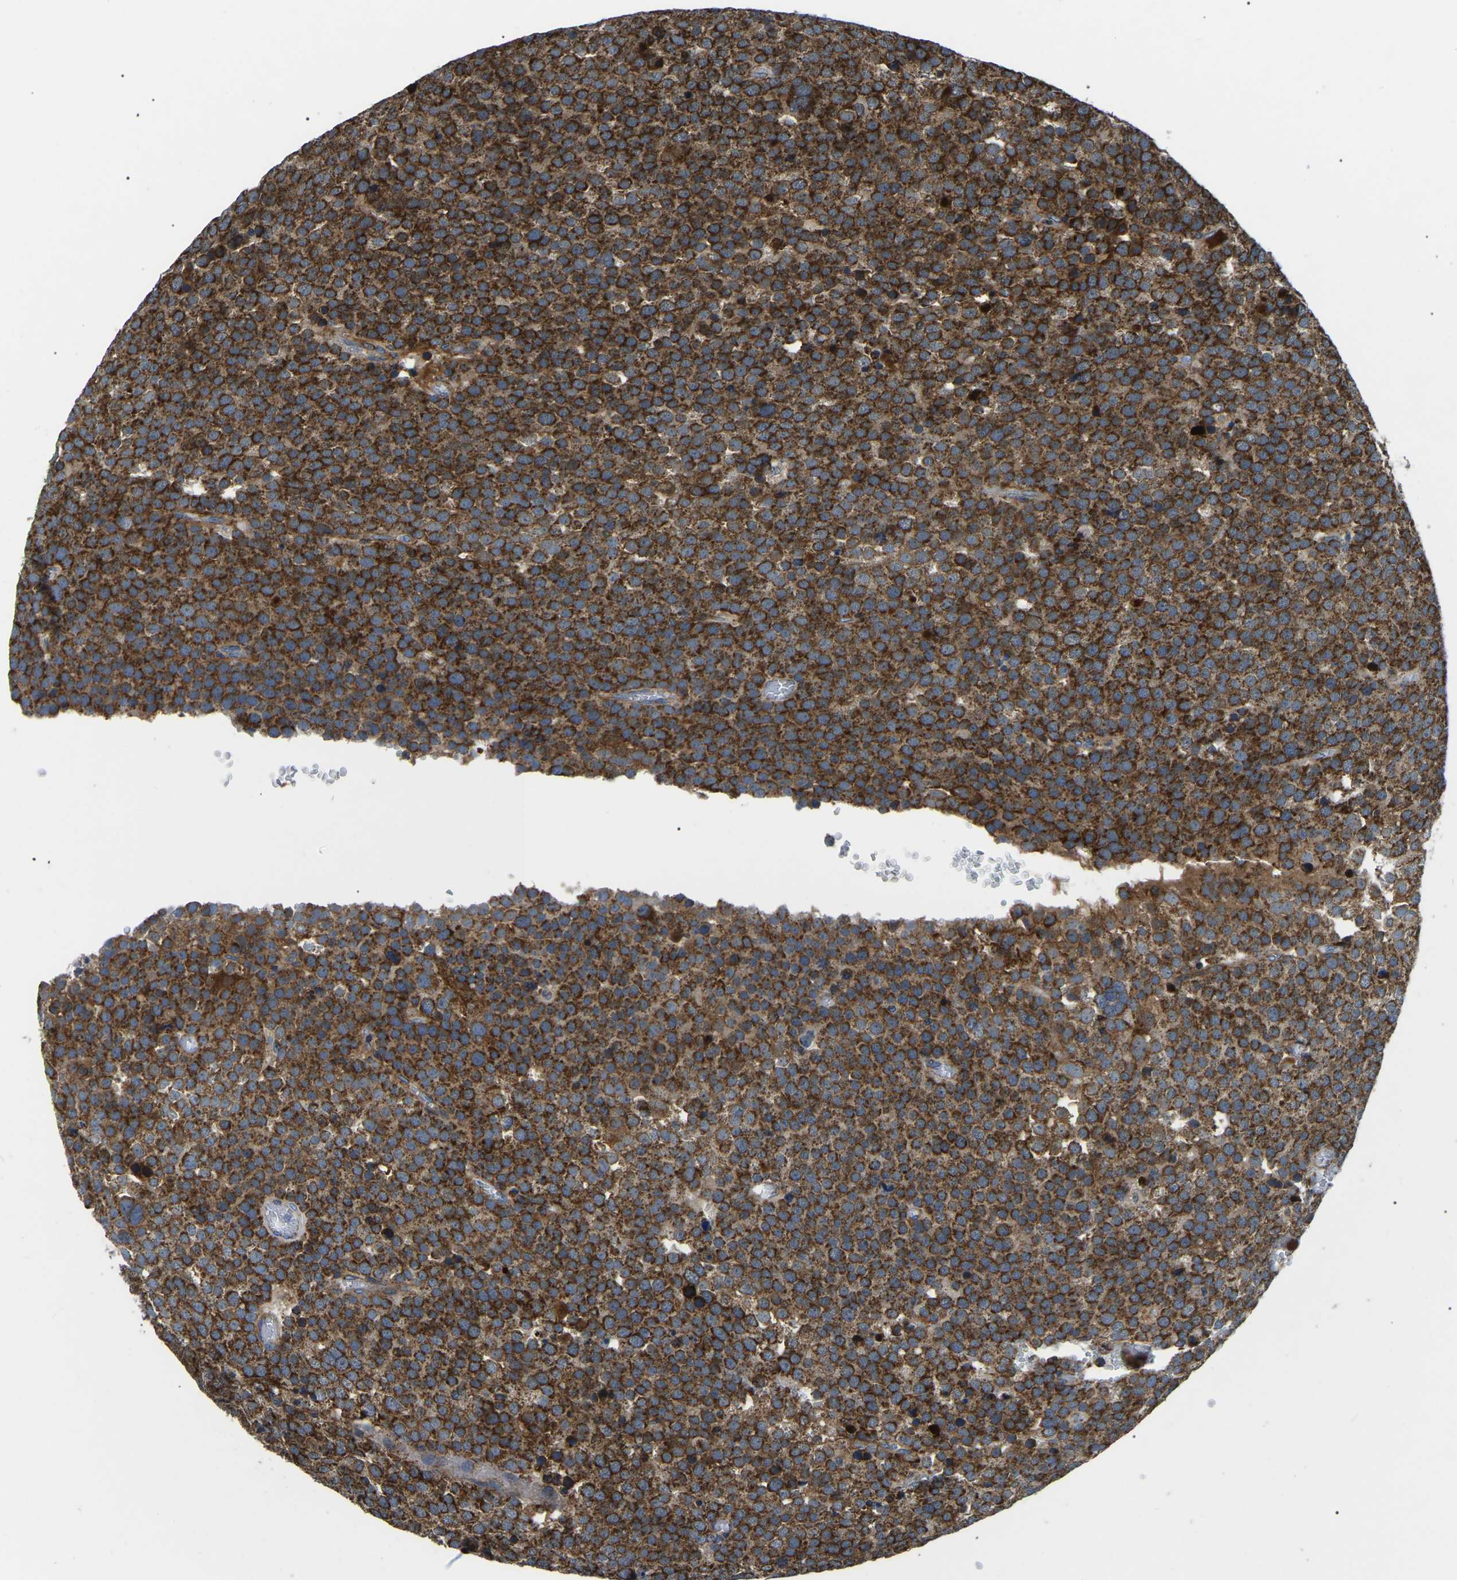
{"staining": {"intensity": "strong", "quantity": ">75%", "location": "cytoplasmic/membranous"}, "tissue": "testis cancer", "cell_type": "Tumor cells", "image_type": "cancer", "snomed": [{"axis": "morphology", "description": "Normal tissue, NOS"}, {"axis": "morphology", "description": "Seminoma, NOS"}, {"axis": "topography", "description": "Testis"}], "caption": "Testis cancer stained with a protein marker exhibits strong staining in tumor cells.", "gene": "PPM1E", "patient": {"sex": "male", "age": 71}}